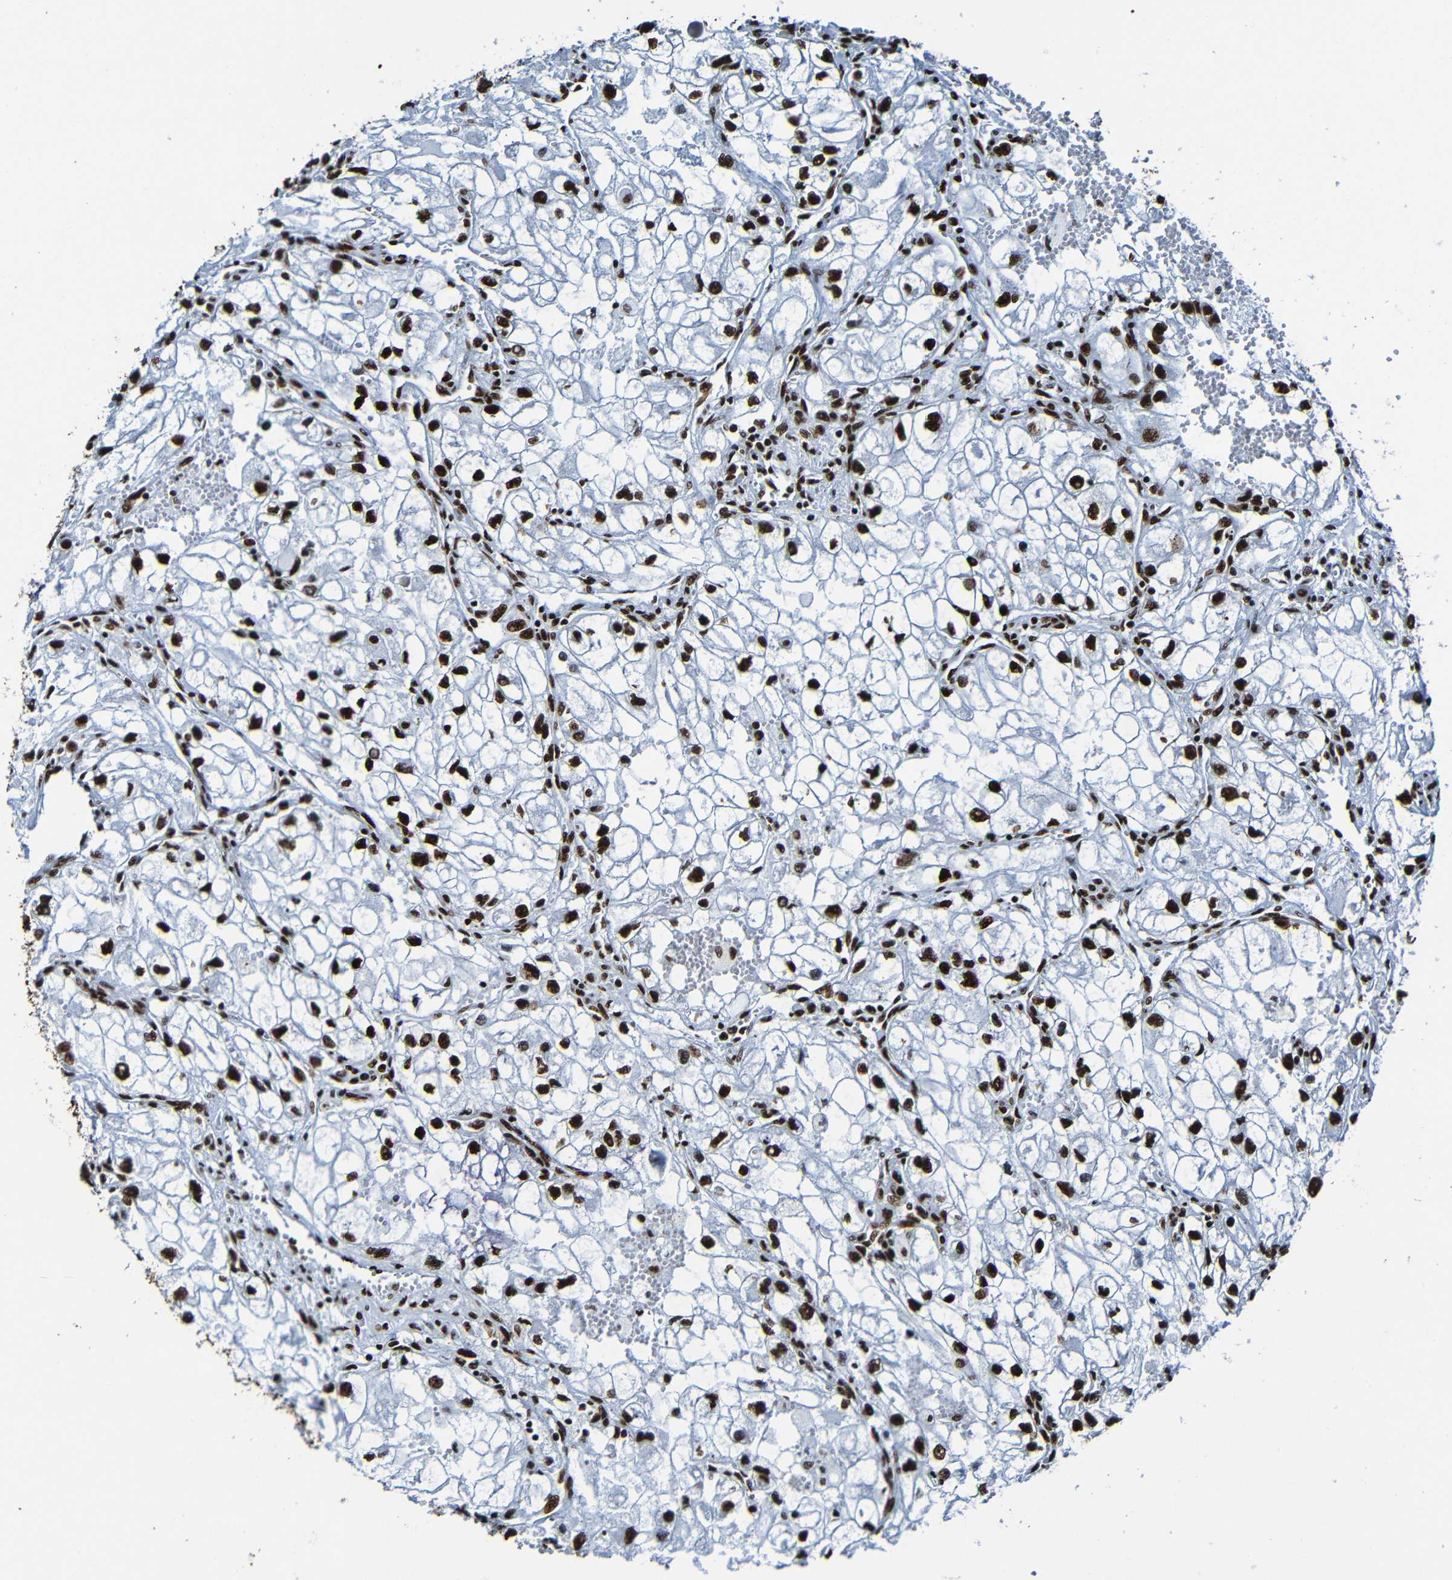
{"staining": {"intensity": "strong", "quantity": ">75%", "location": "nuclear"}, "tissue": "renal cancer", "cell_type": "Tumor cells", "image_type": "cancer", "snomed": [{"axis": "morphology", "description": "Adenocarcinoma, NOS"}, {"axis": "topography", "description": "Kidney"}], "caption": "Renal cancer stained for a protein demonstrates strong nuclear positivity in tumor cells.", "gene": "SRSF3", "patient": {"sex": "female", "age": 70}}